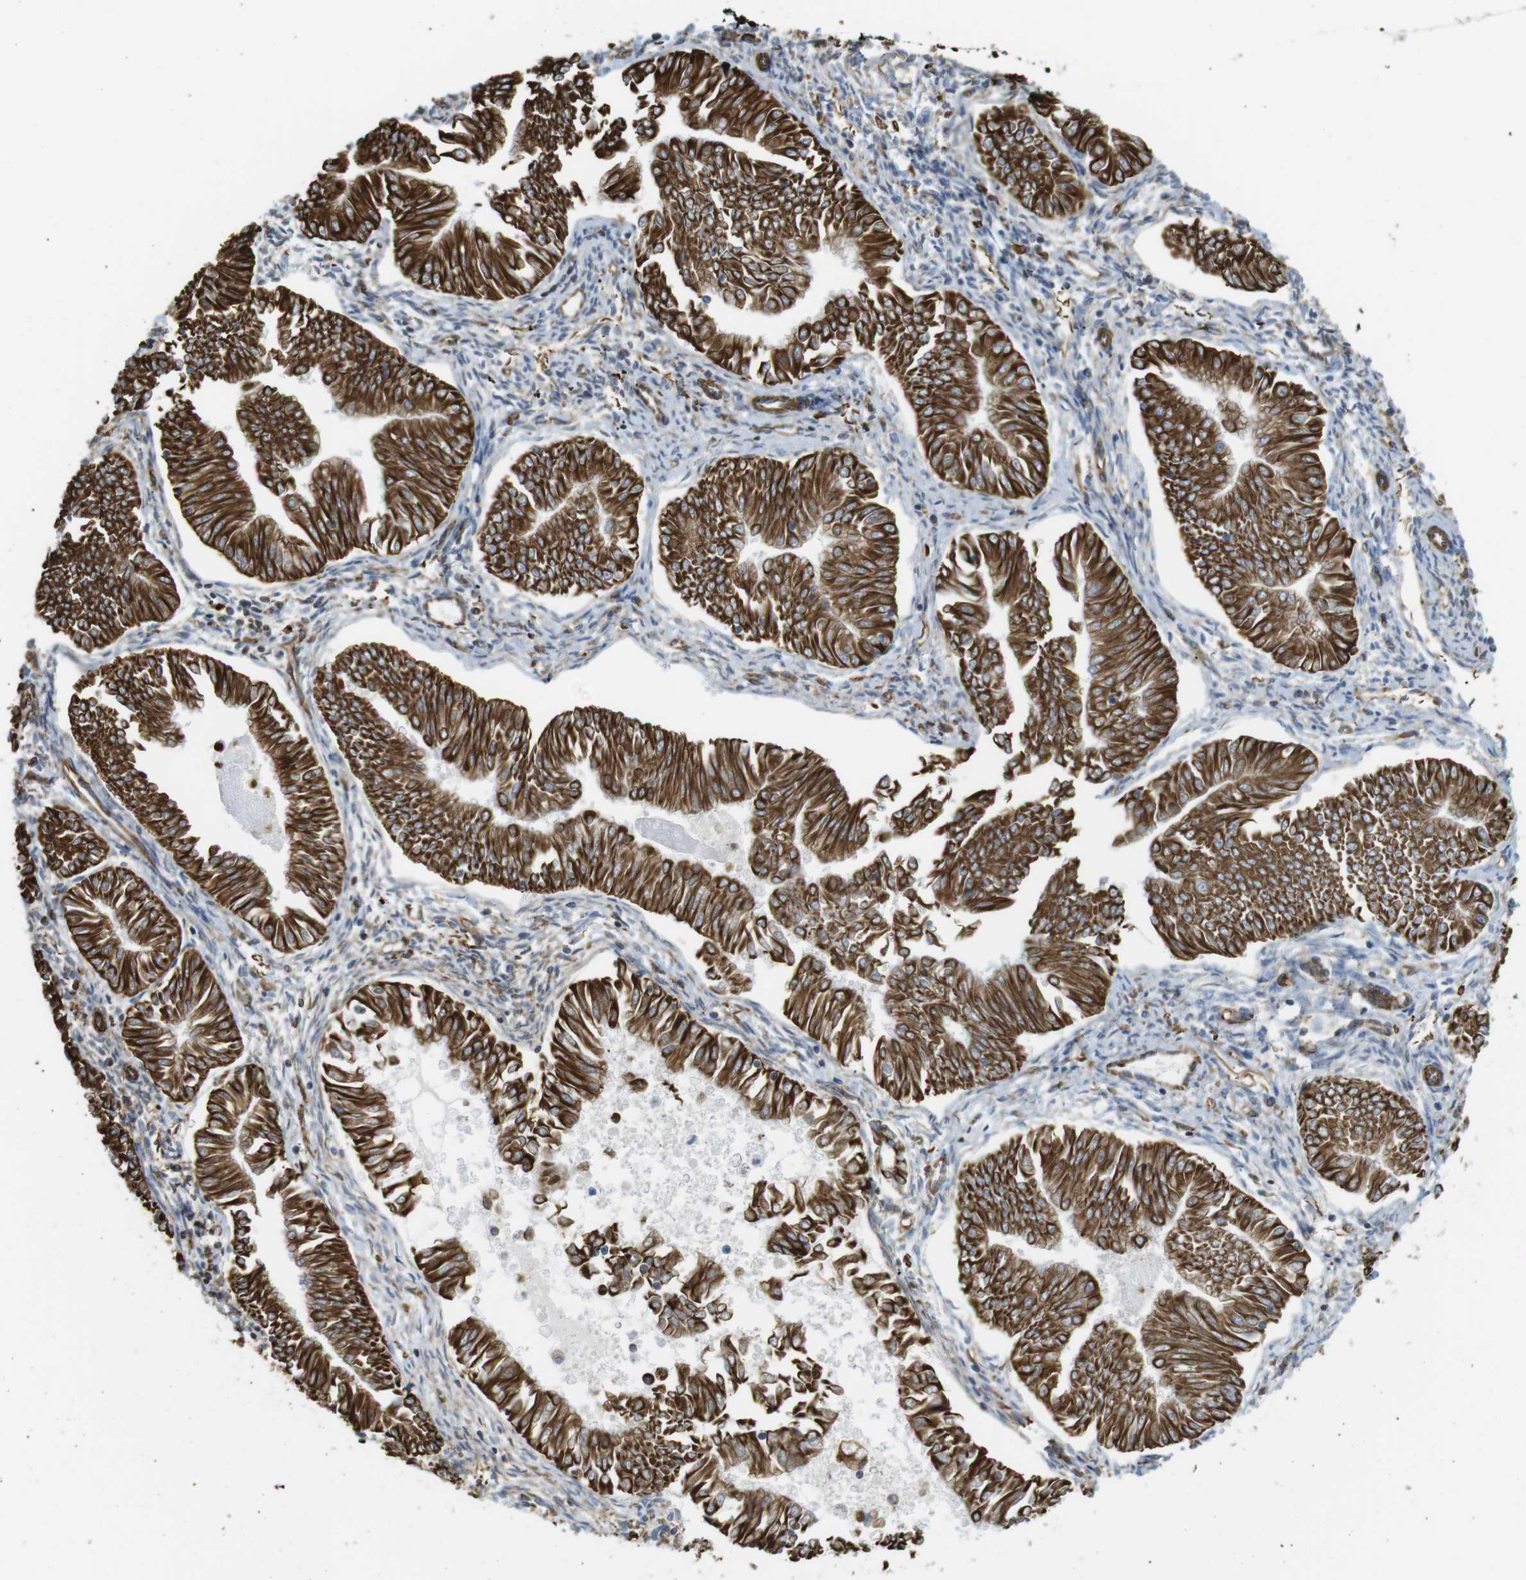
{"staining": {"intensity": "strong", "quantity": ">75%", "location": "cytoplasmic/membranous"}, "tissue": "endometrial cancer", "cell_type": "Tumor cells", "image_type": "cancer", "snomed": [{"axis": "morphology", "description": "Adenocarcinoma, NOS"}, {"axis": "topography", "description": "Endometrium"}], "caption": "This photomicrograph shows endometrial cancer (adenocarcinoma) stained with immunohistochemistry to label a protein in brown. The cytoplasmic/membranous of tumor cells show strong positivity for the protein. Nuclei are counter-stained blue.", "gene": "RALGPS1", "patient": {"sex": "female", "age": 53}}